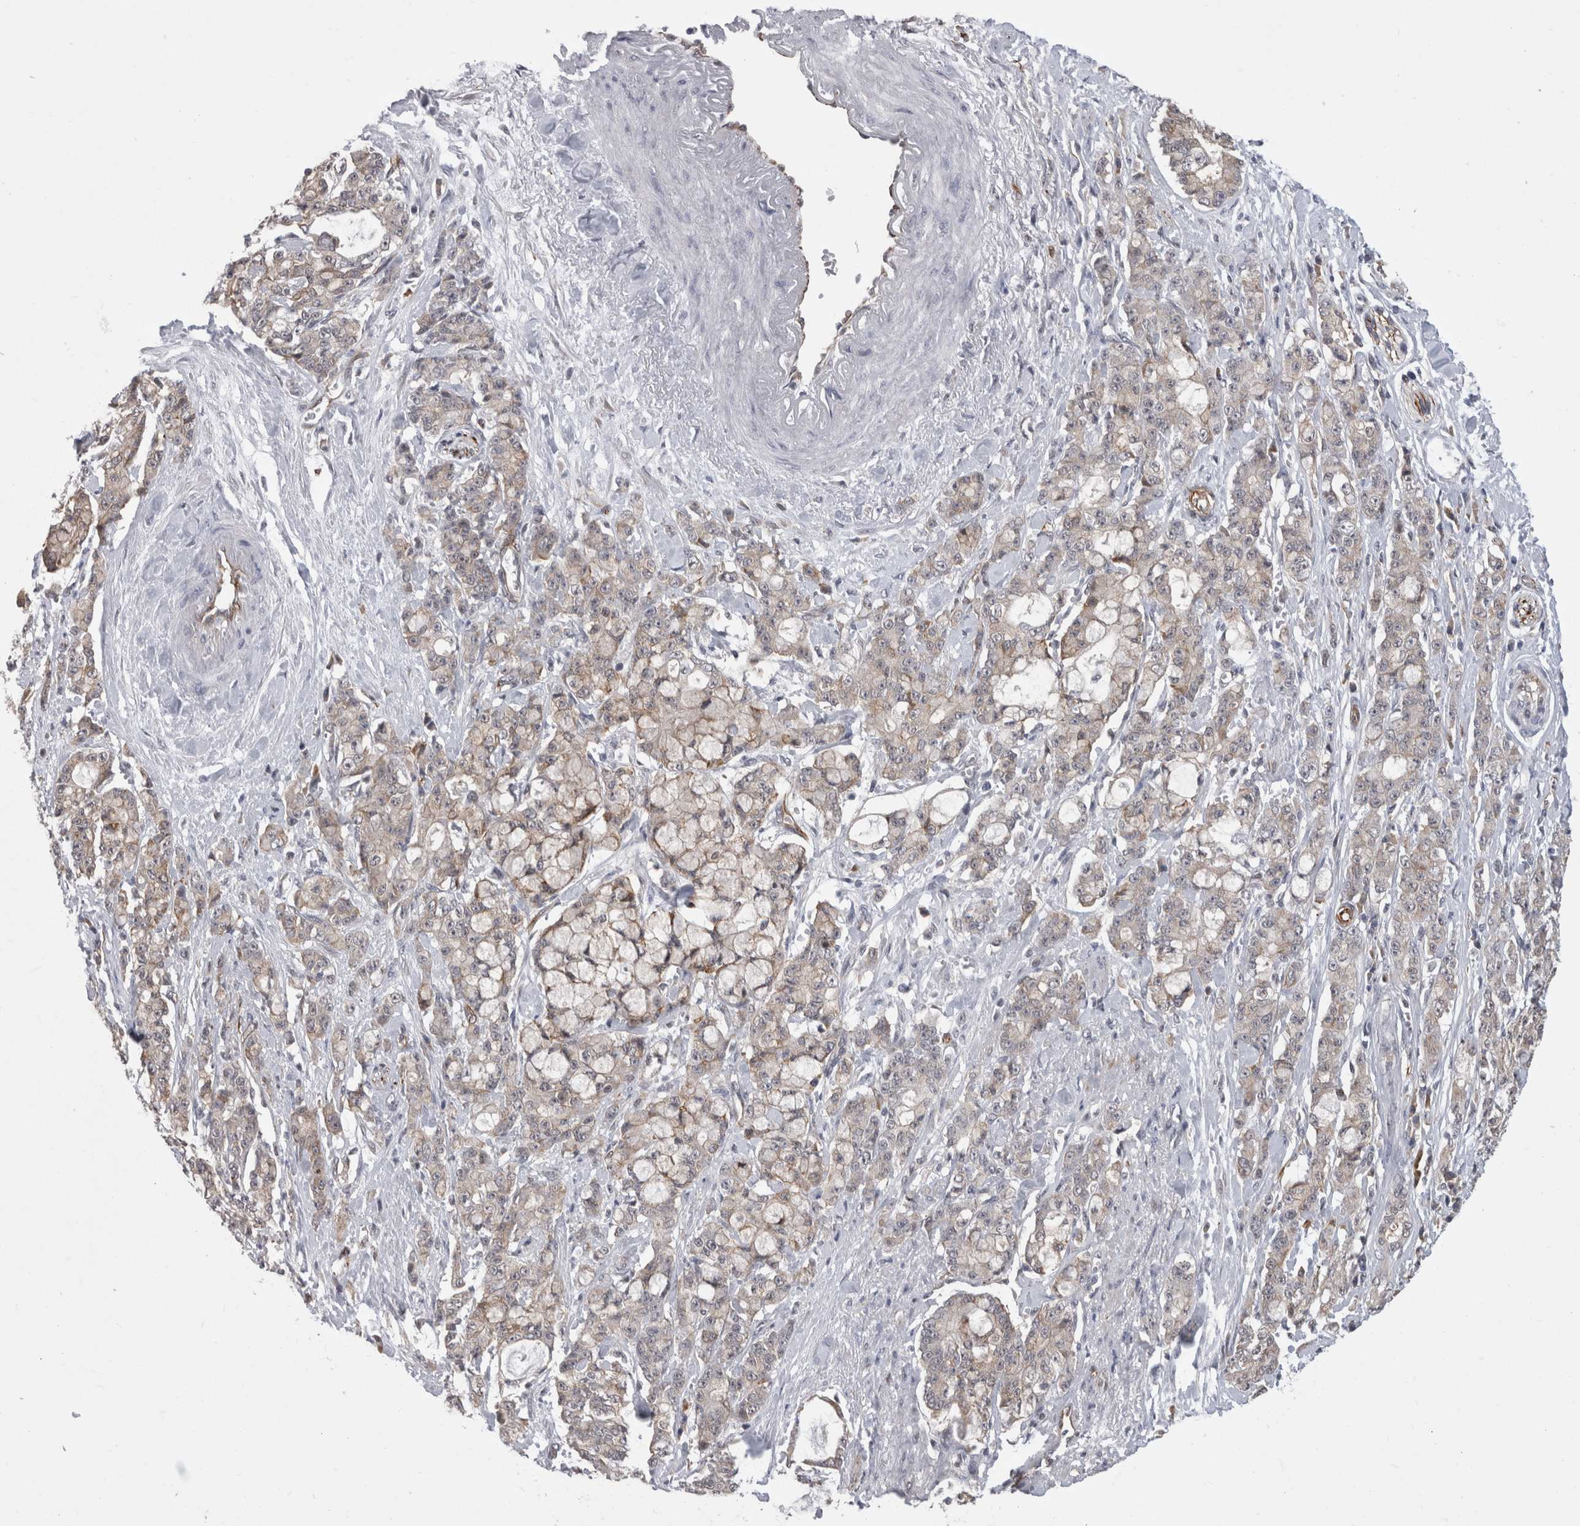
{"staining": {"intensity": "weak", "quantity": "<25%", "location": "cytoplasmic/membranous"}, "tissue": "pancreatic cancer", "cell_type": "Tumor cells", "image_type": "cancer", "snomed": [{"axis": "morphology", "description": "Adenocarcinoma, NOS"}, {"axis": "topography", "description": "Pancreas"}], "caption": "Immunohistochemistry of human pancreatic cancer (adenocarcinoma) displays no positivity in tumor cells.", "gene": "FAM83H", "patient": {"sex": "female", "age": 73}}